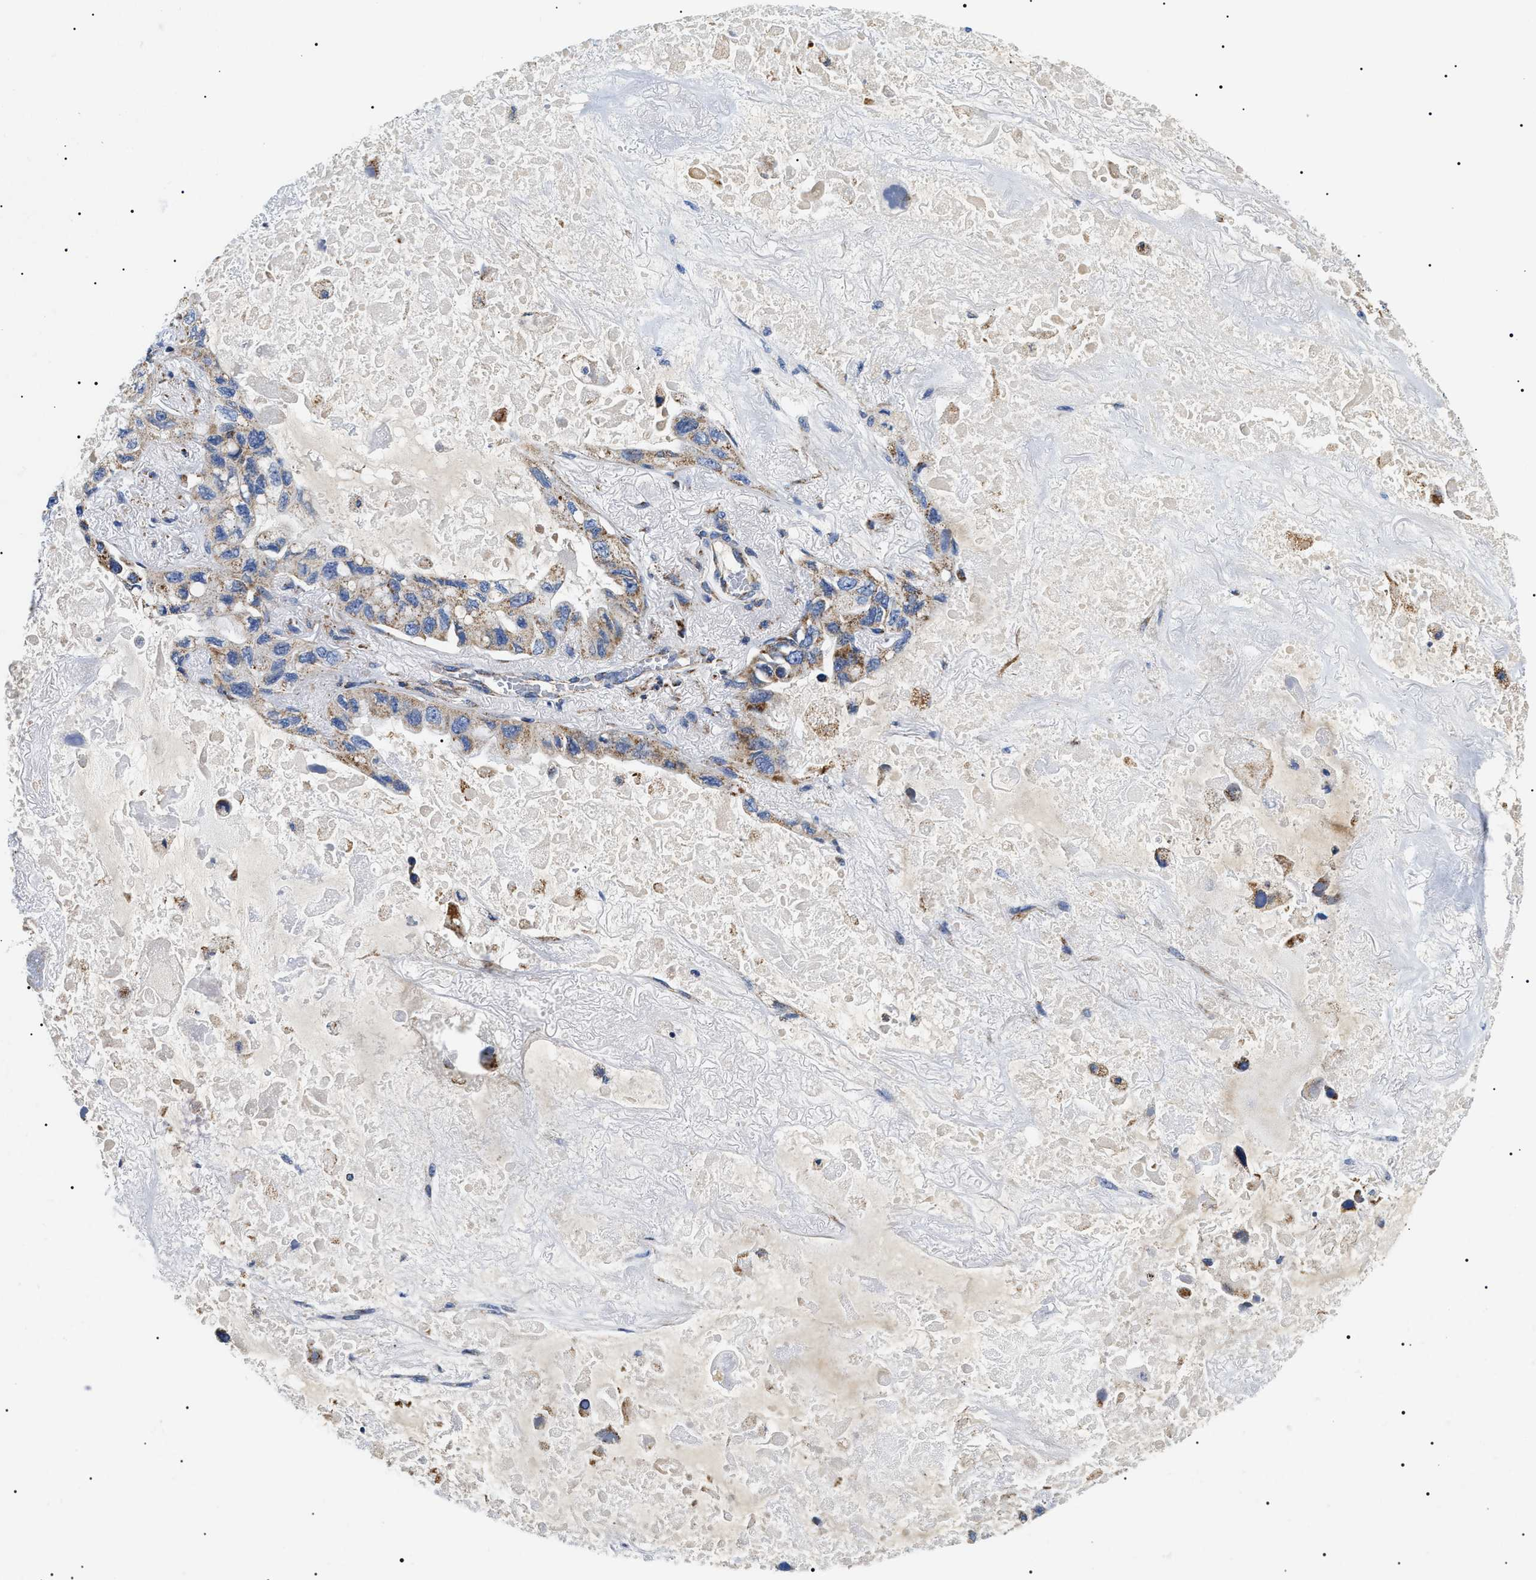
{"staining": {"intensity": "moderate", "quantity": "25%-75%", "location": "cytoplasmic/membranous"}, "tissue": "lung cancer", "cell_type": "Tumor cells", "image_type": "cancer", "snomed": [{"axis": "morphology", "description": "Squamous cell carcinoma, NOS"}, {"axis": "topography", "description": "Lung"}], "caption": "Protein staining demonstrates moderate cytoplasmic/membranous staining in about 25%-75% of tumor cells in squamous cell carcinoma (lung).", "gene": "OXSM", "patient": {"sex": "female", "age": 73}}